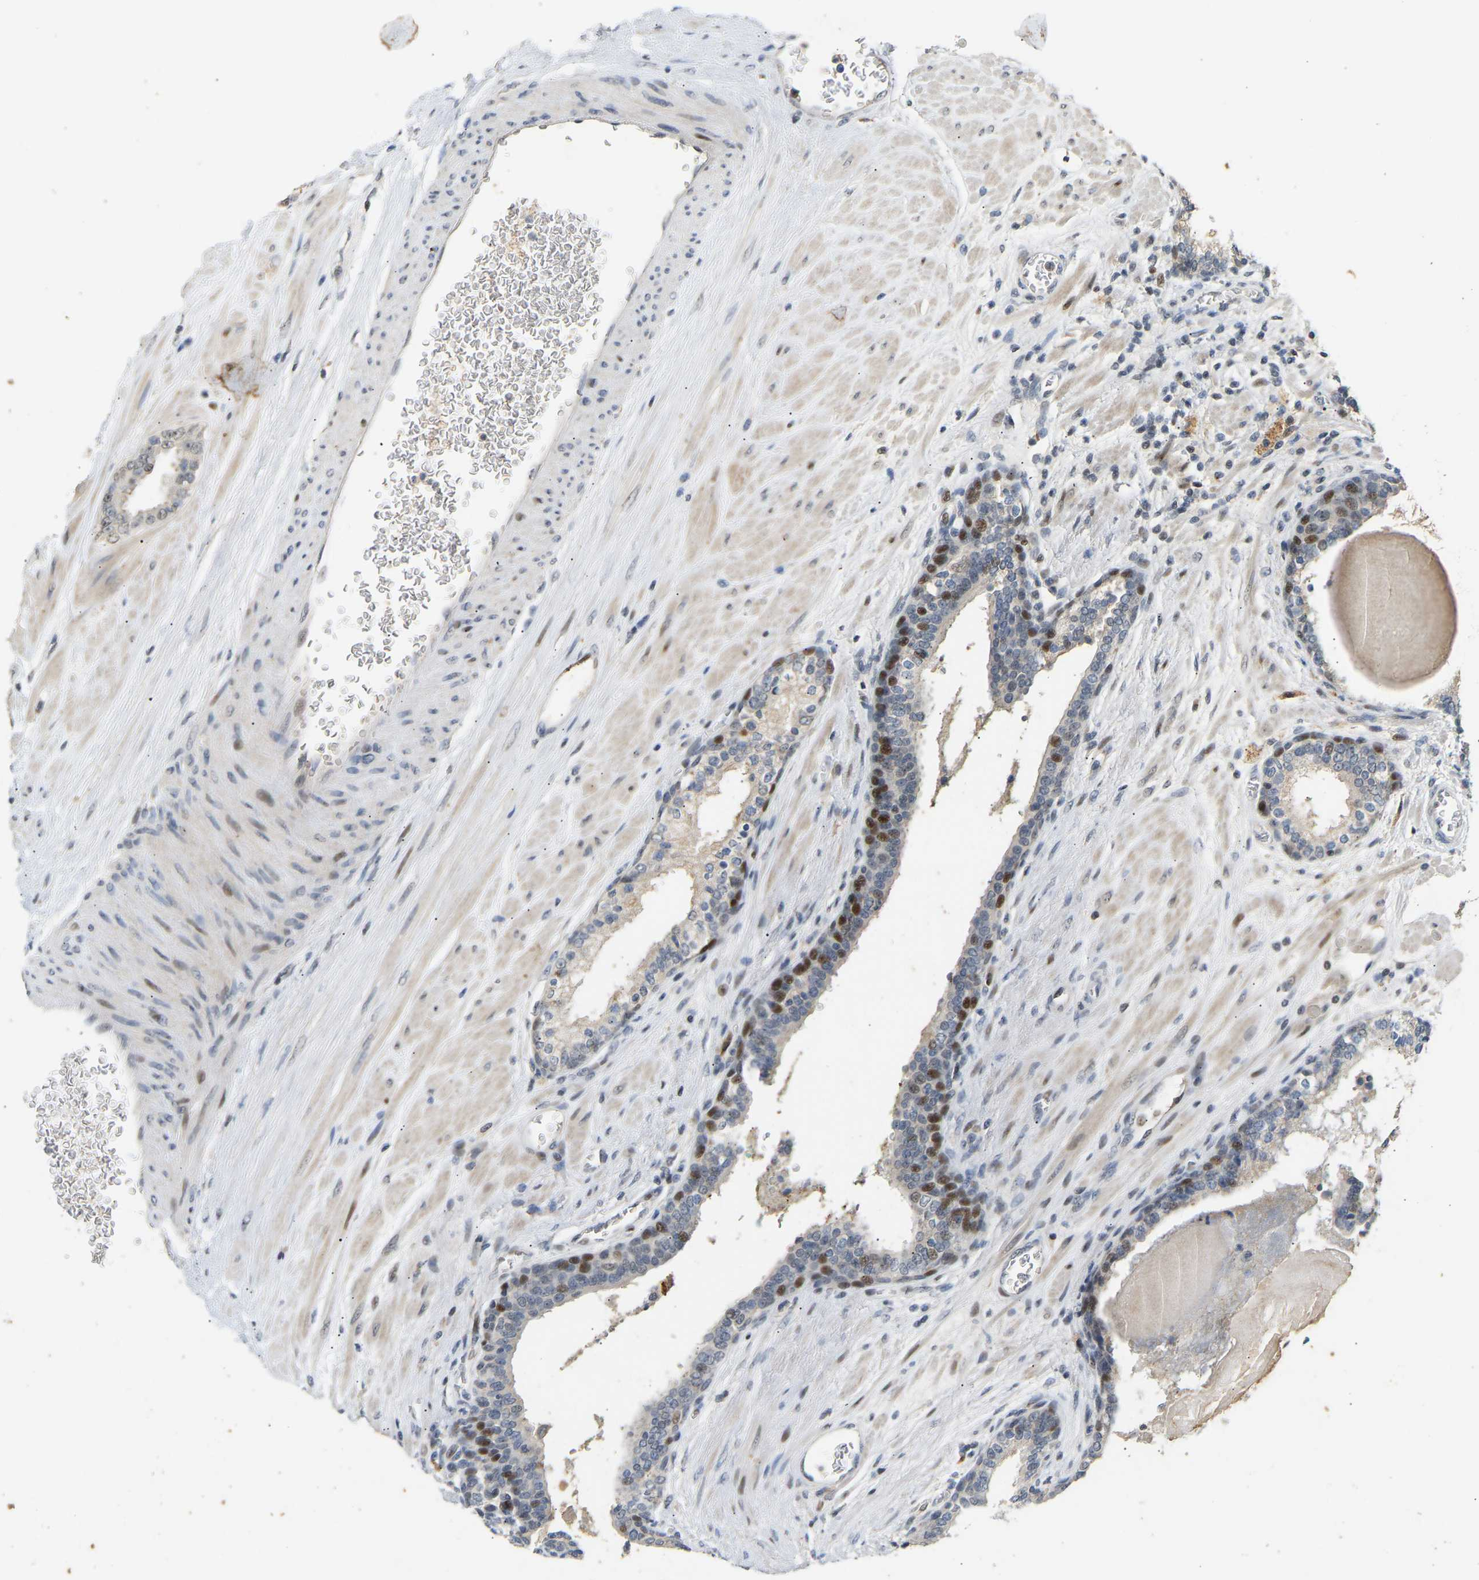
{"staining": {"intensity": "moderate", "quantity": "<25%", "location": "nuclear"}, "tissue": "prostate cancer", "cell_type": "Tumor cells", "image_type": "cancer", "snomed": [{"axis": "morphology", "description": "Adenocarcinoma, High grade"}, {"axis": "topography", "description": "Prostate"}], "caption": "A brown stain shows moderate nuclear expression of a protein in human prostate adenocarcinoma (high-grade) tumor cells.", "gene": "PTPN4", "patient": {"sex": "male", "age": 60}}